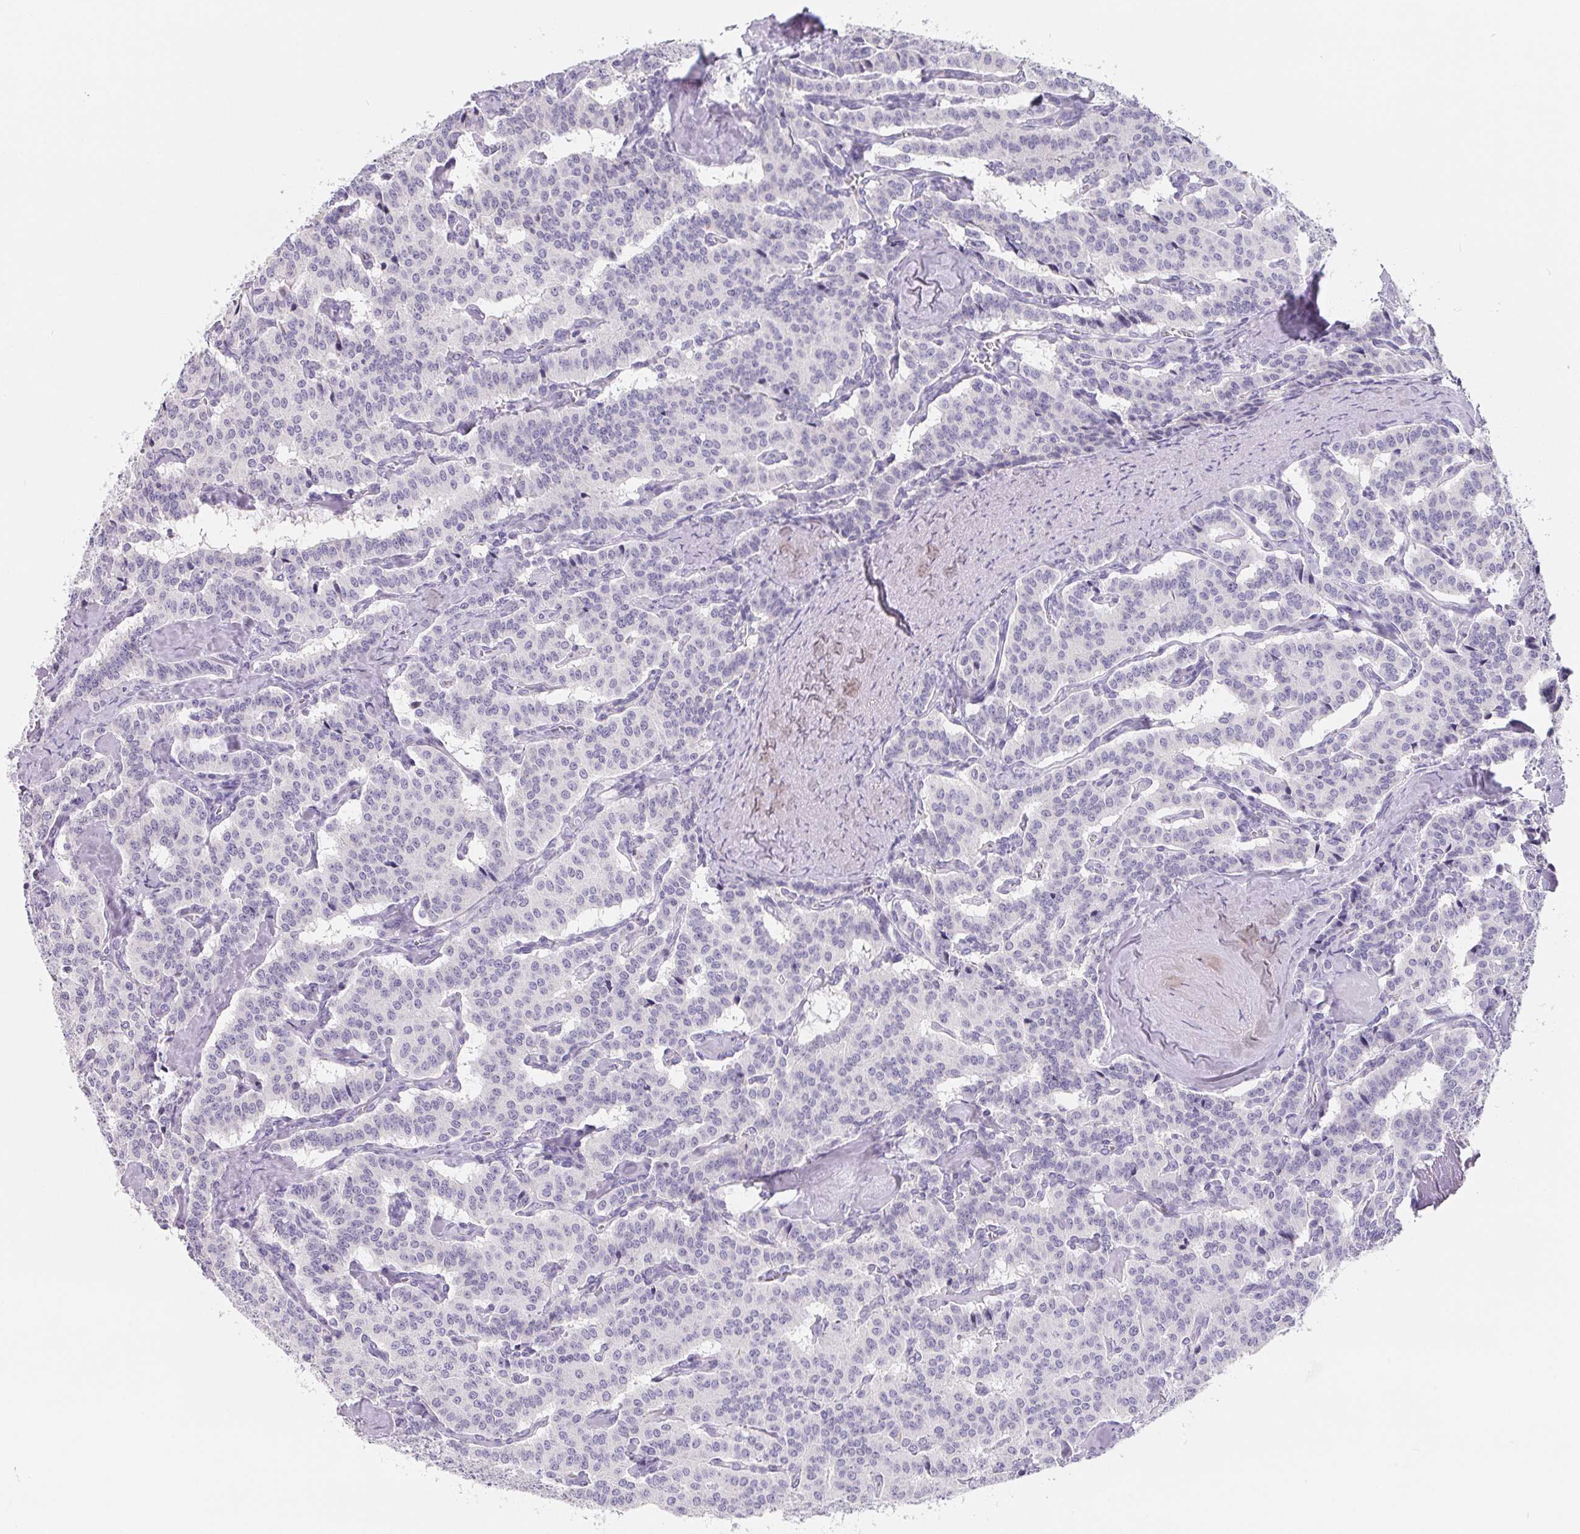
{"staining": {"intensity": "negative", "quantity": "none", "location": "none"}, "tissue": "carcinoid", "cell_type": "Tumor cells", "image_type": "cancer", "snomed": [{"axis": "morphology", "description": "Carcinoid, malignant, NOS"}, {"axis": "topography", "description": "Lung"}], "caption": "The IHC photomicrograph has no significant expression in tumor cells of carcinoid tissue.", "gene": "FDX1", "patient": {"sex": "female", "age": 46}}